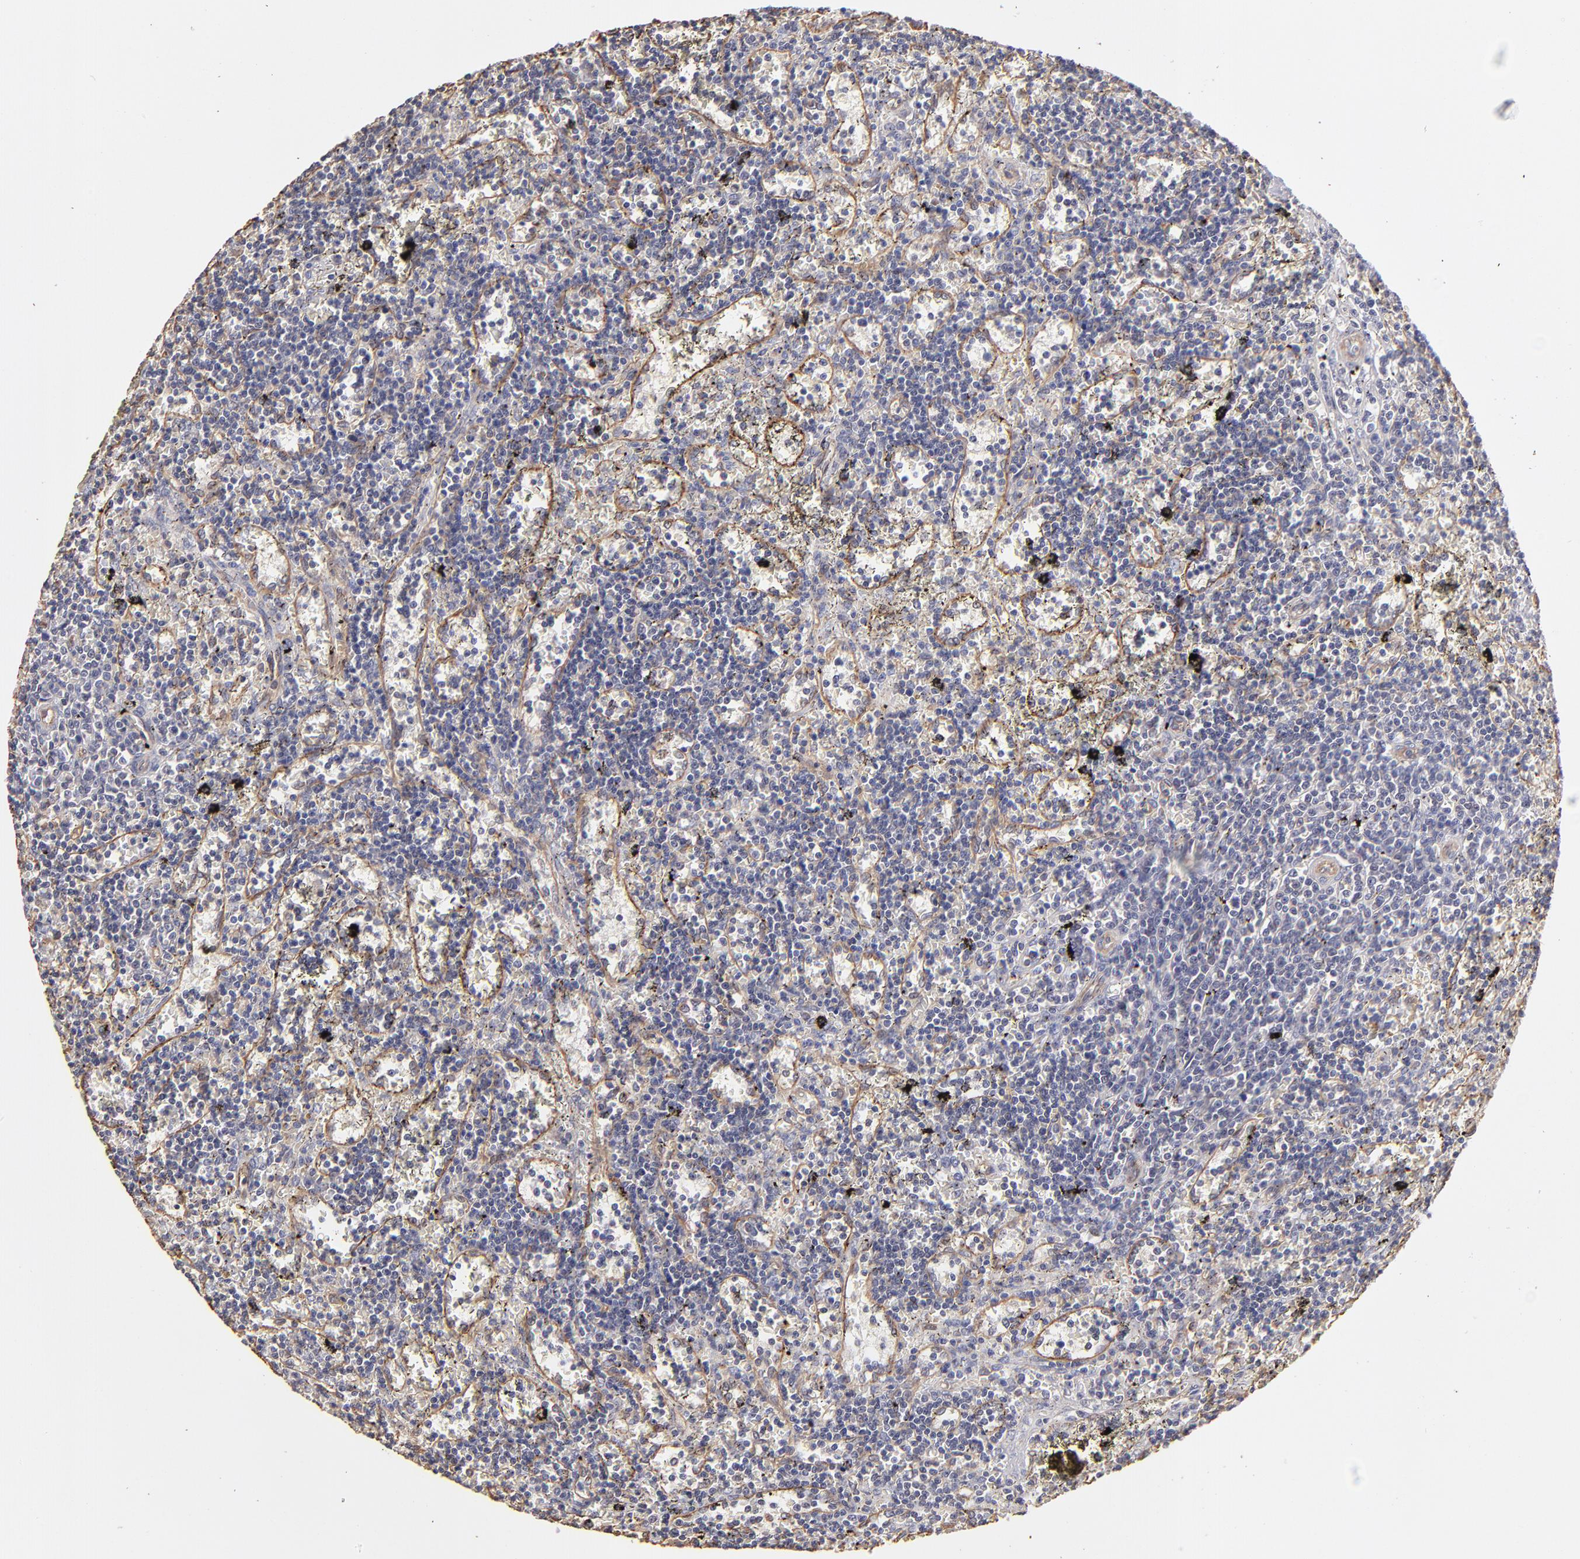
{"staining": {"intensity": "negative", "quantity": "none", "location": "none"}, "tissue": "lymphoma", "cell_type": "Tumor cells", "image_type": "cancer", "snomed": [{"axis": "morphology", "description": "Malignant lymphoma, non-Hodgkin's type, Low grade"}, {"axis": "topography", "description": "Spleen"}], "caption": "High power microscopy micrograph of an immunohistochemistry micrograph of lymphoma, revealing no significant positivity in tumor cells. Brightfield microscopy of IHC stained with DAB (3,3'-diaminobenzidine) (brown) and hematoxylin (blue), captured at high magnification.", "gene": "ABCC1", "patient": {"sex": "male", "age": 60}}